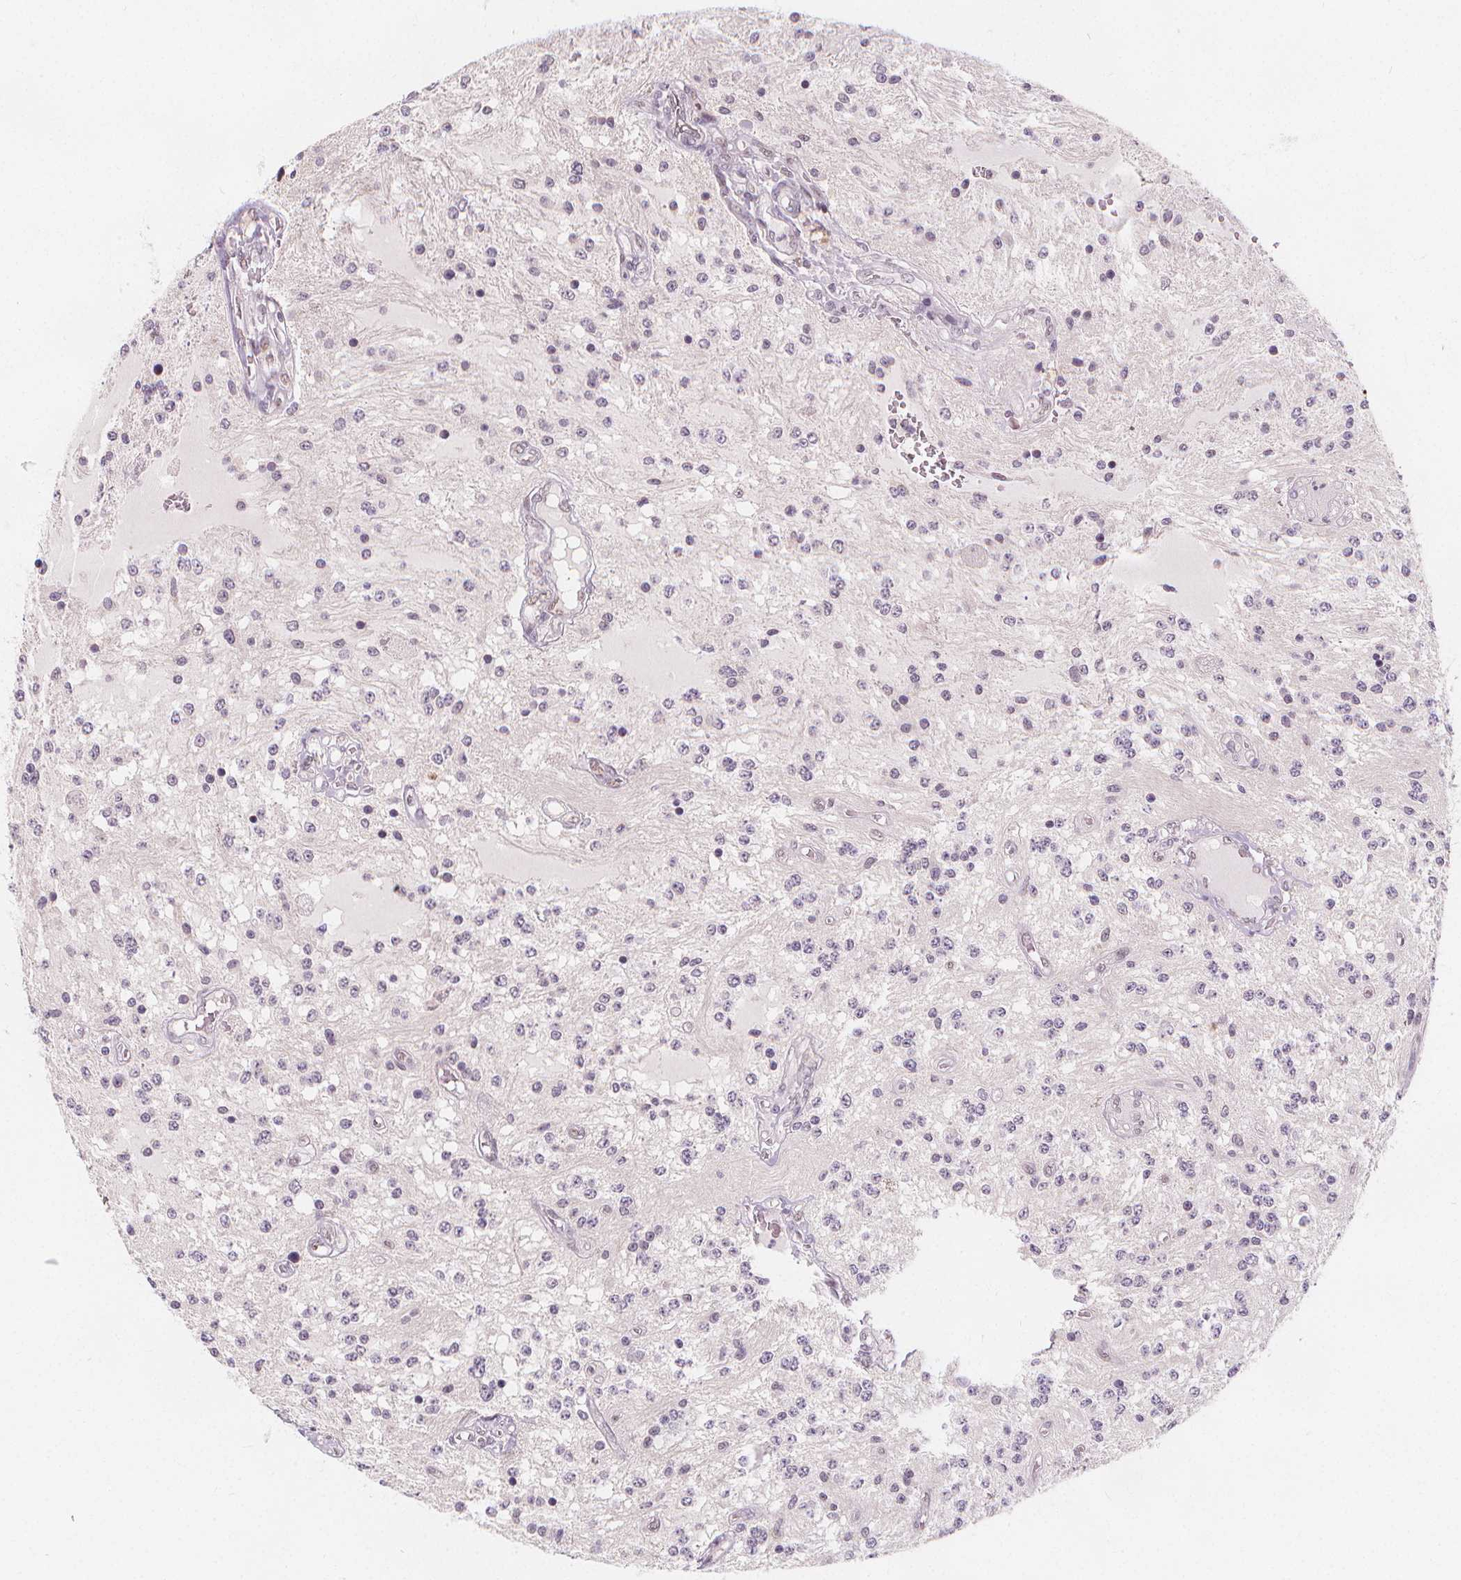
{"staining": {"intensity": "negative", "quantity": "none", "location": "none"}, "tissue": "glioma", "cell_type": "Tumor cells", "image_type": "cancer", "snomed": [{"axis": "morphology", "description": "Glioma, malignant, Low grade"}, {"axis": "topography", "description": "Cerebellum"}], "caption": "Glioma stained for a protein using immunohistochemistry exhibits no expression tumor cells.", "gene": "DRC3", "patient": {"sex": "female", "age": 14}}